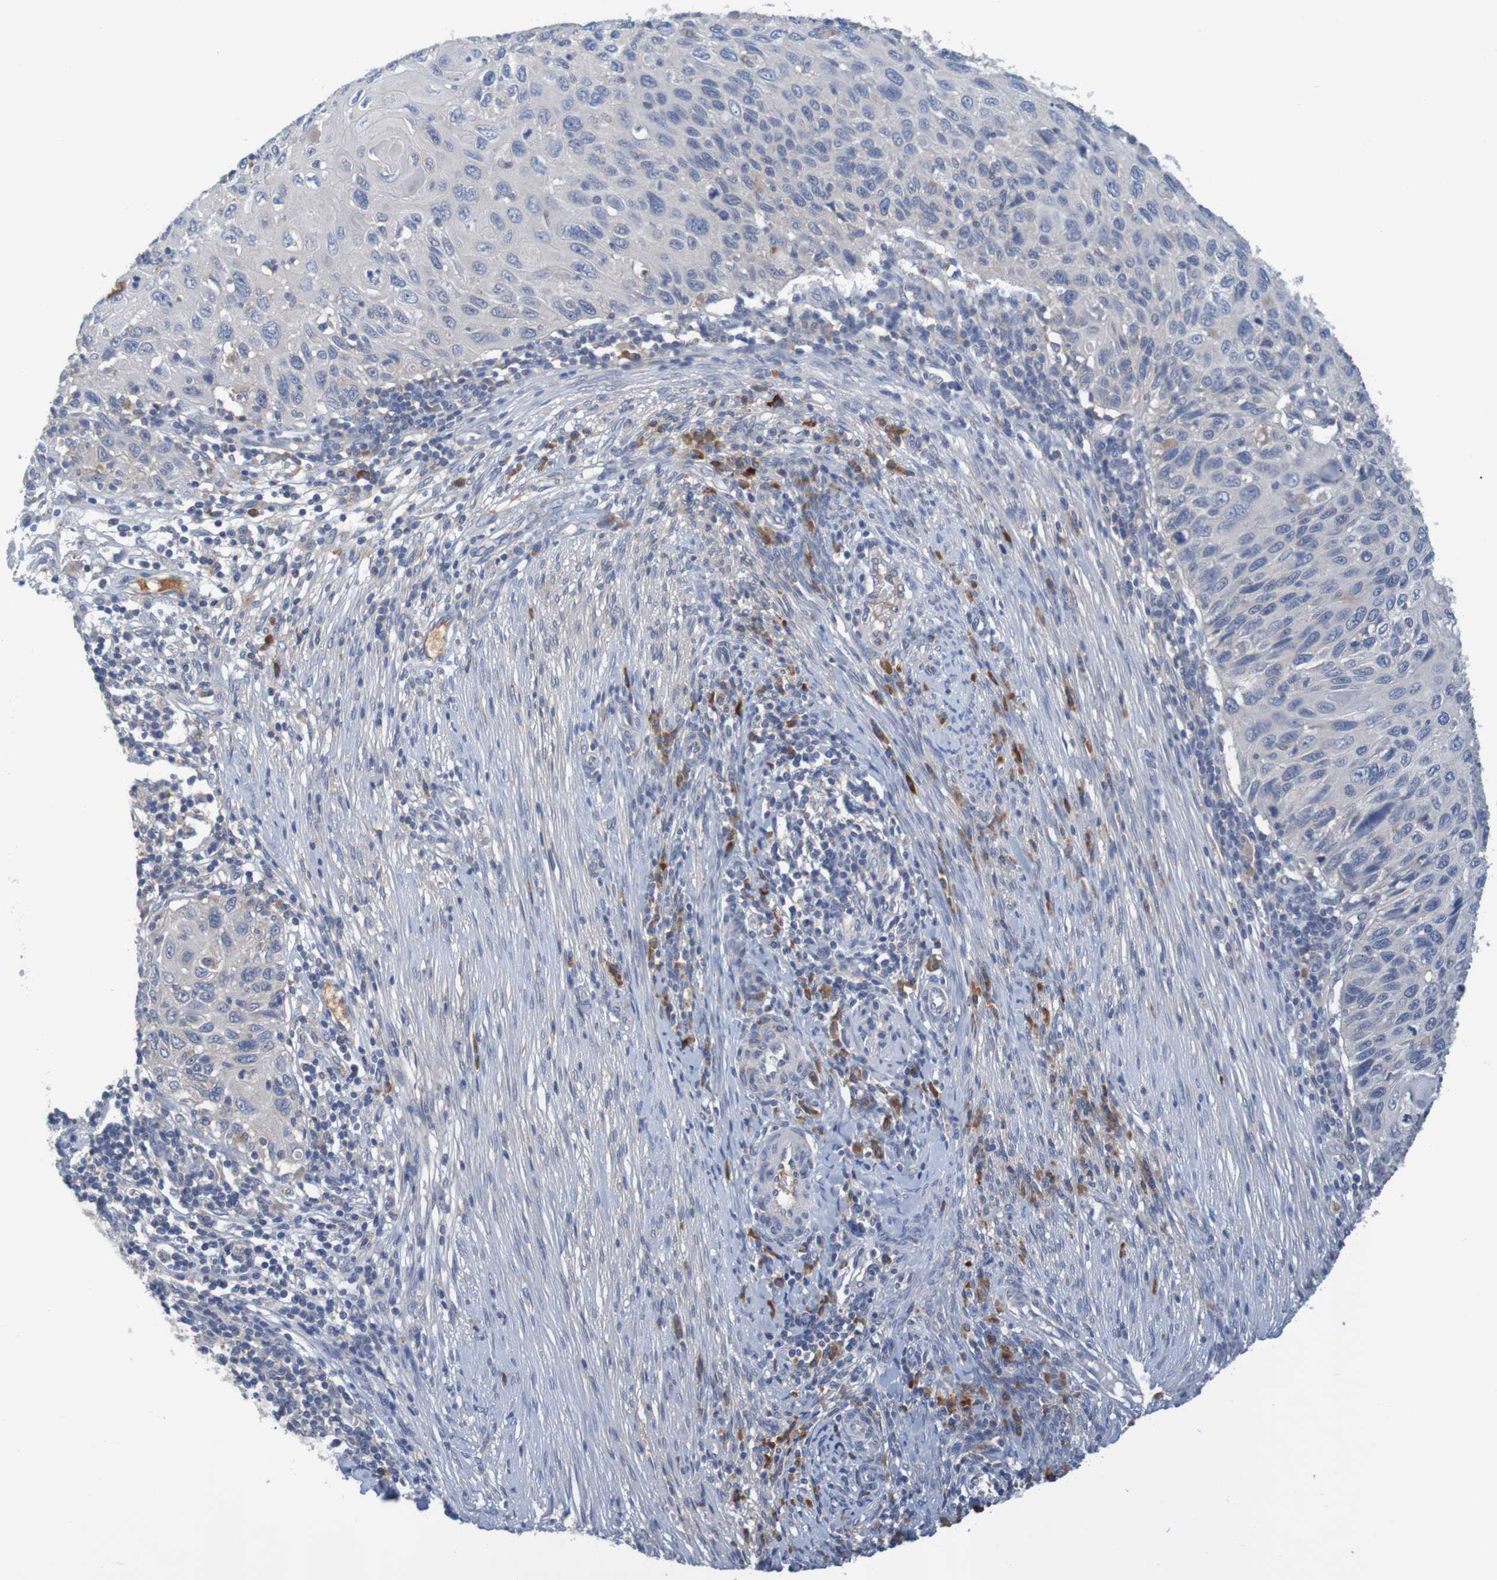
{"staining": {"intensity": "weak", "quantity": "<25%", "location": "cytoplasmic/membranous"}, "tissue": "cervical cancer", "cell_type": "Tumor cells", "image_type": "cancer", "snomed": [{"axis": "morphology", "description": "Squamous cell carcinoma, NOS"}, {"axis": "topography", "description": "Cervix"}], "caption": "An immunohistochemistry micrograph of cervical squamous cell carcinoma is shown. There is no staining in tumor cells of cervical squamous cell carcinoma. The staining was performed using DAB (3,3'-diaminobenzidine) to visualize the protein expression in brown, while the nuclei were stained in blue with hematoxylin (Magnification: 20x).", "gene": "LTA", "patient": {"sex": "female", "age": 70}}